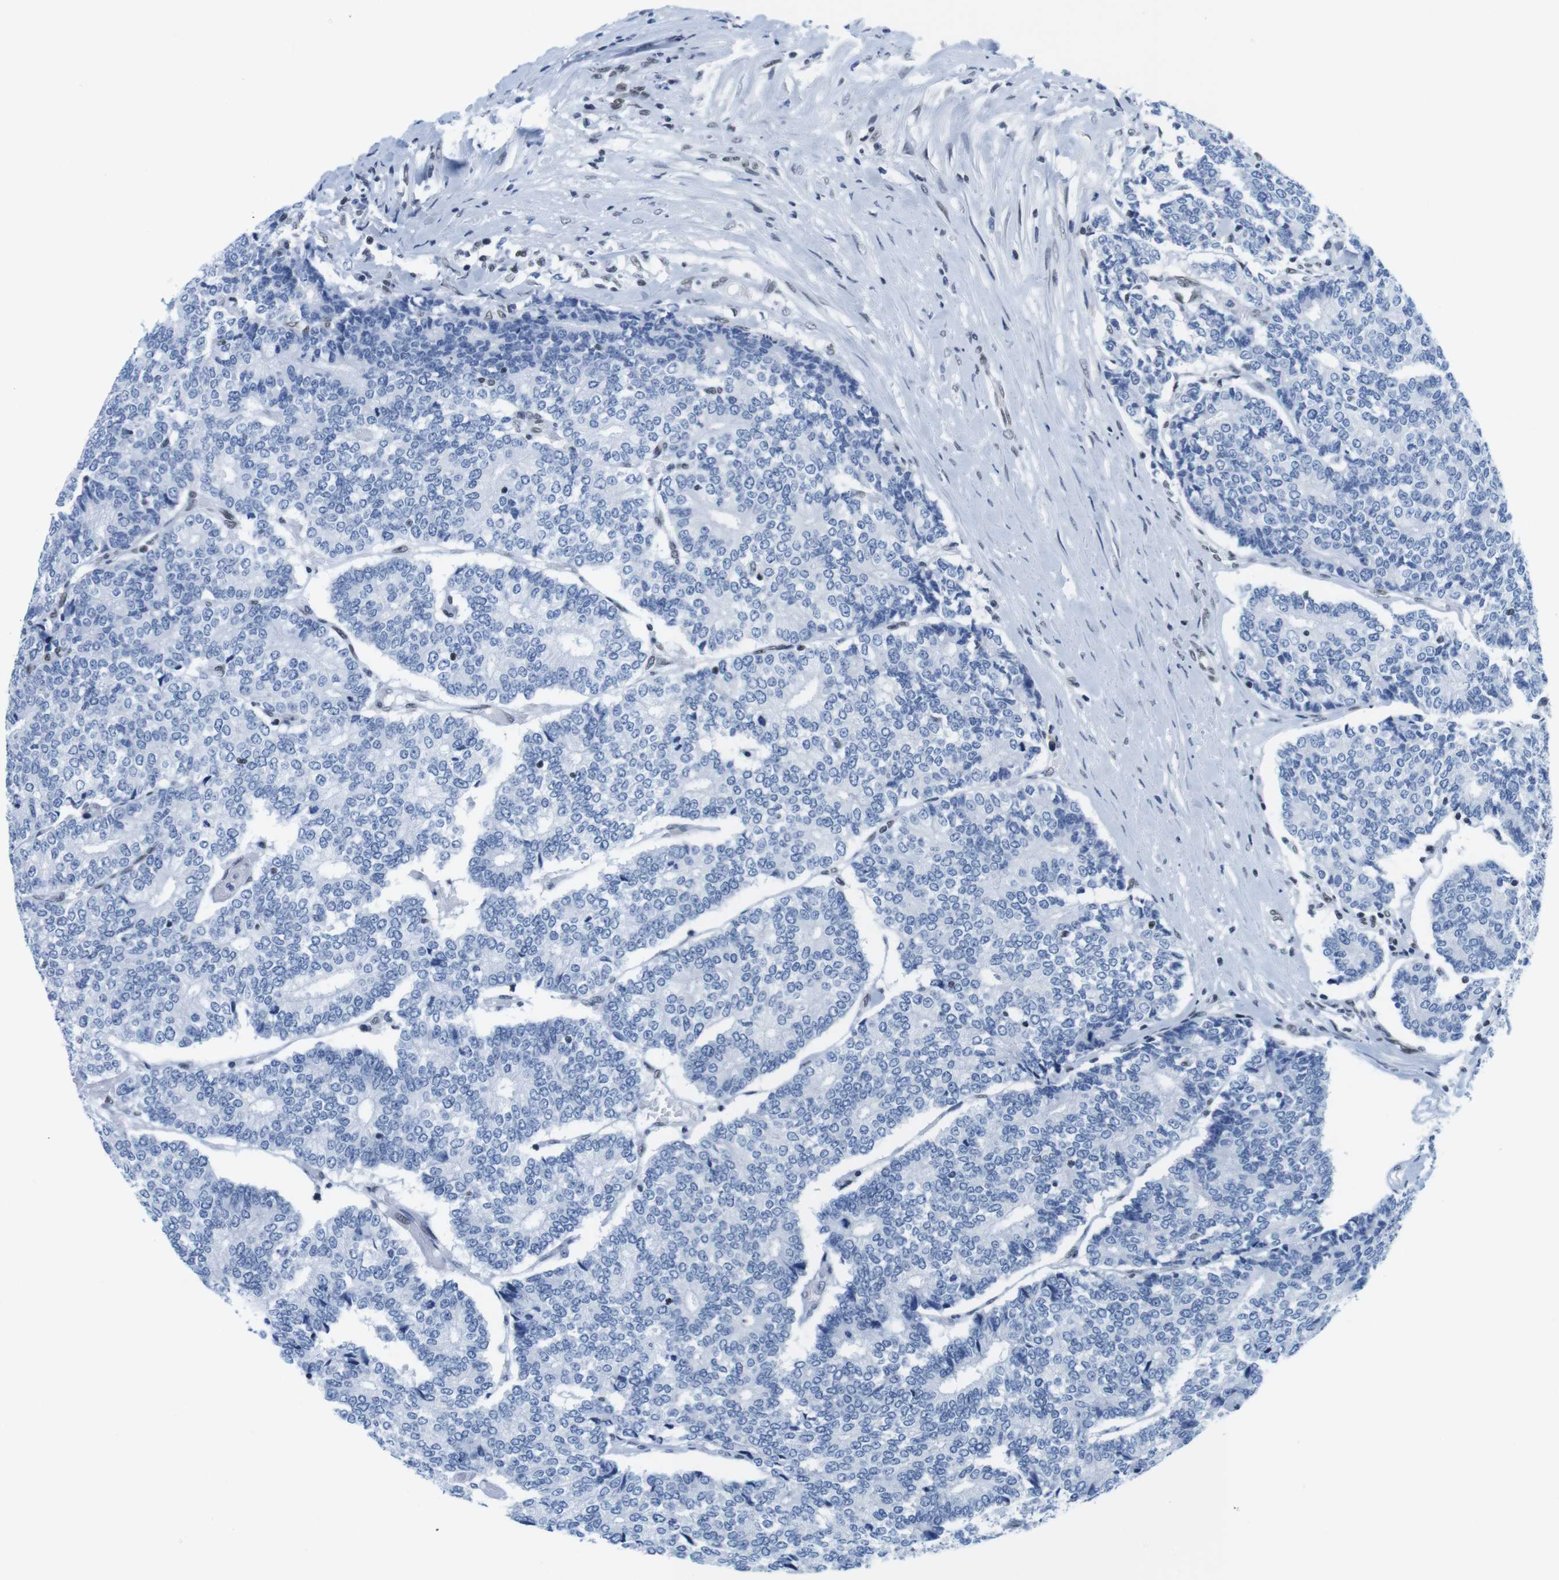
{"staining": {"intensity": "negative", "quantity": "none", "location": "none"}, "tissue": "prostate cancer", "cell_type": "Tumor cells", "image_type": "cancer", "snomed": [{"axis": "morphology", "description": "Normal tissue, NOS"}, {"axis": "morphology", "description": "Adenocarcinoma, High grade"}, {"axis": "topography", "description": "Prostate"}, {"axis": "topography", "description": "Seminal veicle"}], "caption": "DAB (3,3'-diaminobenzidine) immunohistochemical staining of human prostate cancer reveals no significant positivity in tumor cells. (Immunohistochemistry (ihc), brightfield microscopy, high magnification).", "gene": "IFI16", "patient": {"sex": "male", "age": 55}}